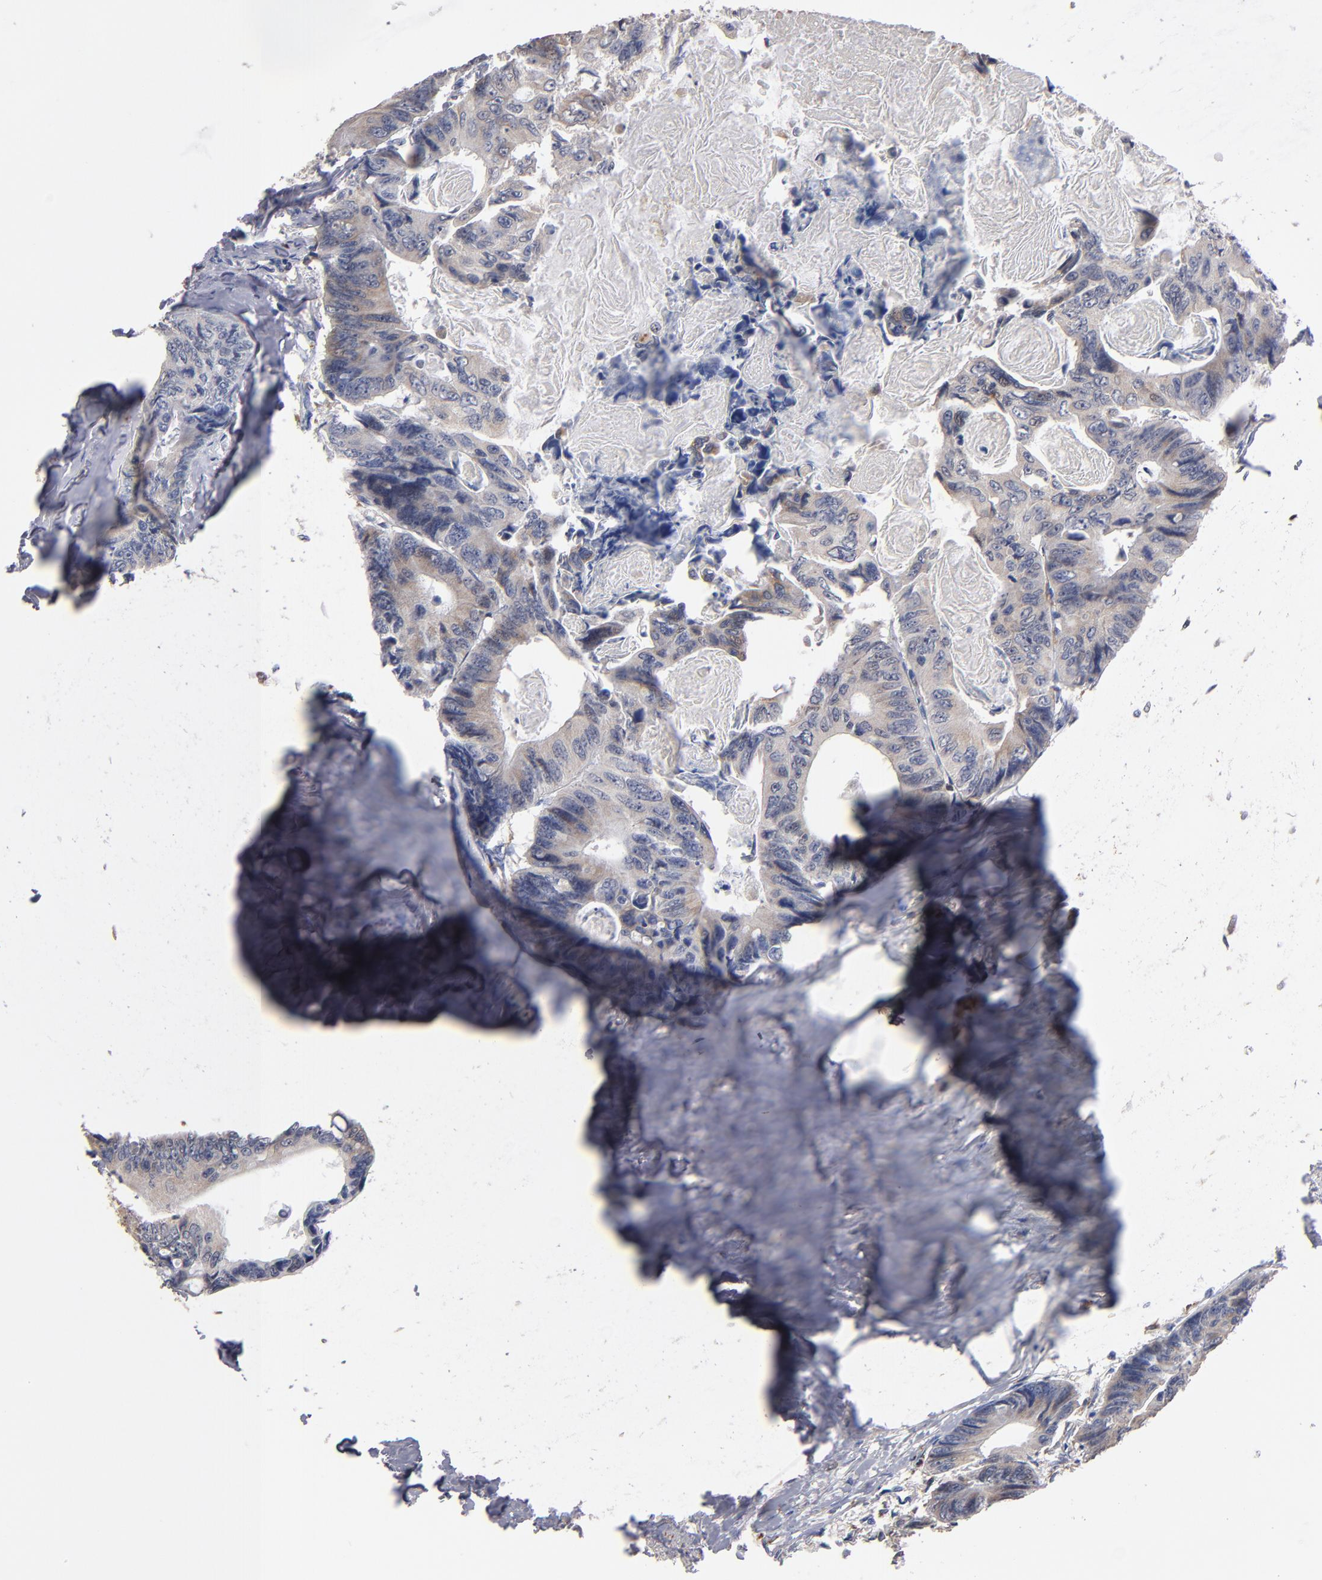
{"staining": {"intensity": "weak", "quantity": "25%-75%", "location": "cytoplasmic/membranous"}, "tissue": "colorectal cancer", "cell_type": "Tumor cells", "image_type": "cancer", "snomed": [{"axis": "morphology", "description": "Adenocarcinoma, NOS"}, {"axis": "topography", "description": "Colon"}], "caption": "Colorectal cancer (adenocarcinoma) stained with a brown dye displays weak cytoplasmic/membranous positive positivity in about 25%-75% of tumor cells.", "gene": "SELP", "patient": {"sex": "female", "age": 55}}